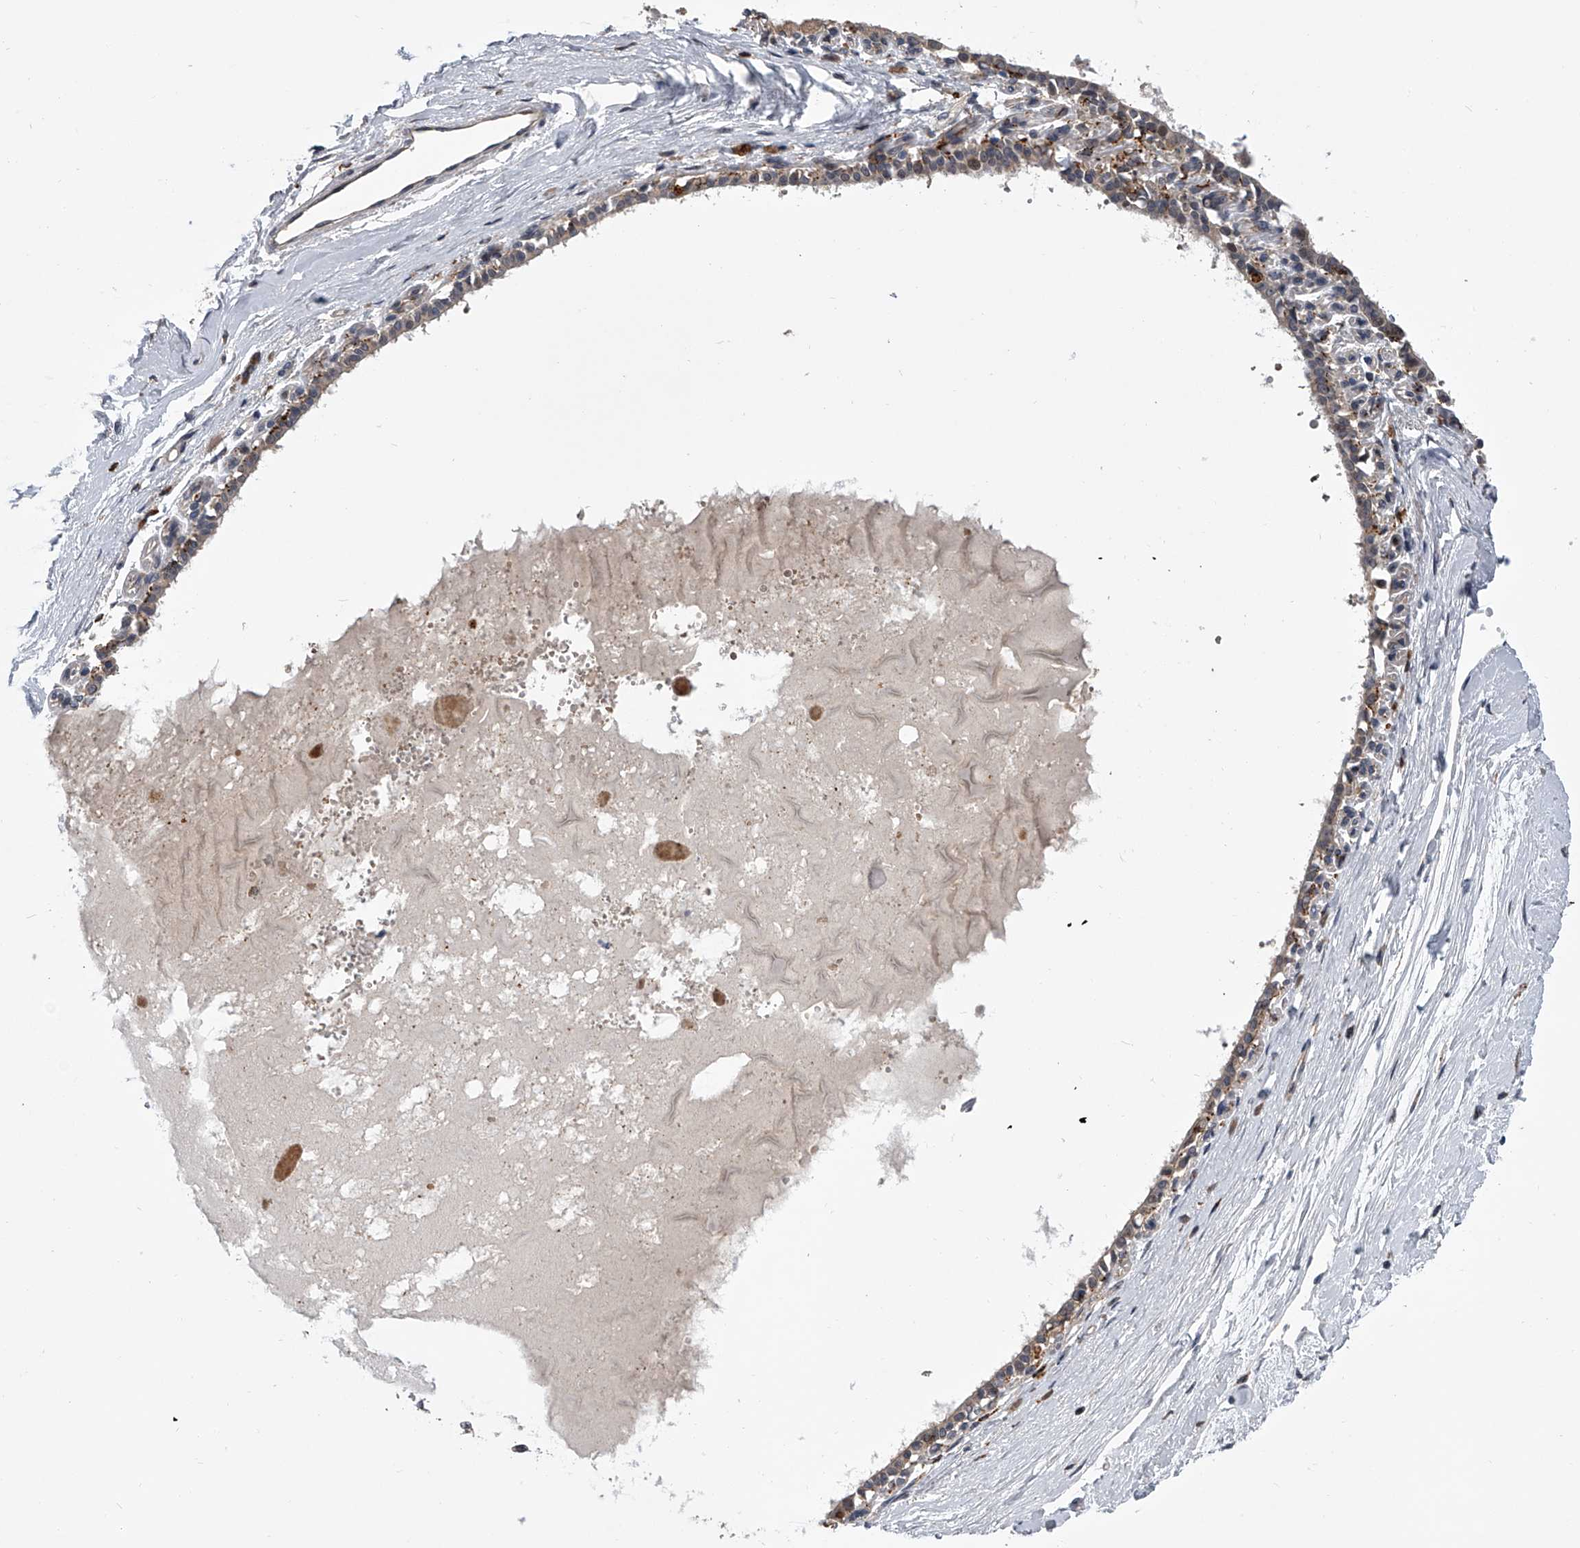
{"staining": {"intensity": "negative", "quantity": "none", "location": "none"}, "tissue": "breast", "cell_type": "Adipocytes", "image_type": "normal", "snomed": [{"axis": "morphology", "description": "Normal tissue, NOS"}, {"axis": "topography", "description": "Breast"}], "caption": "High magnification brightfield microscopy of normal breast stained with DAB (brown) and counterstained with hematoxylin (blue): adipocytes show no significant expression. Nuclei are stained in blue.", "gene": "TRIM8", "patient": {"sex": "female", "age": 45}}